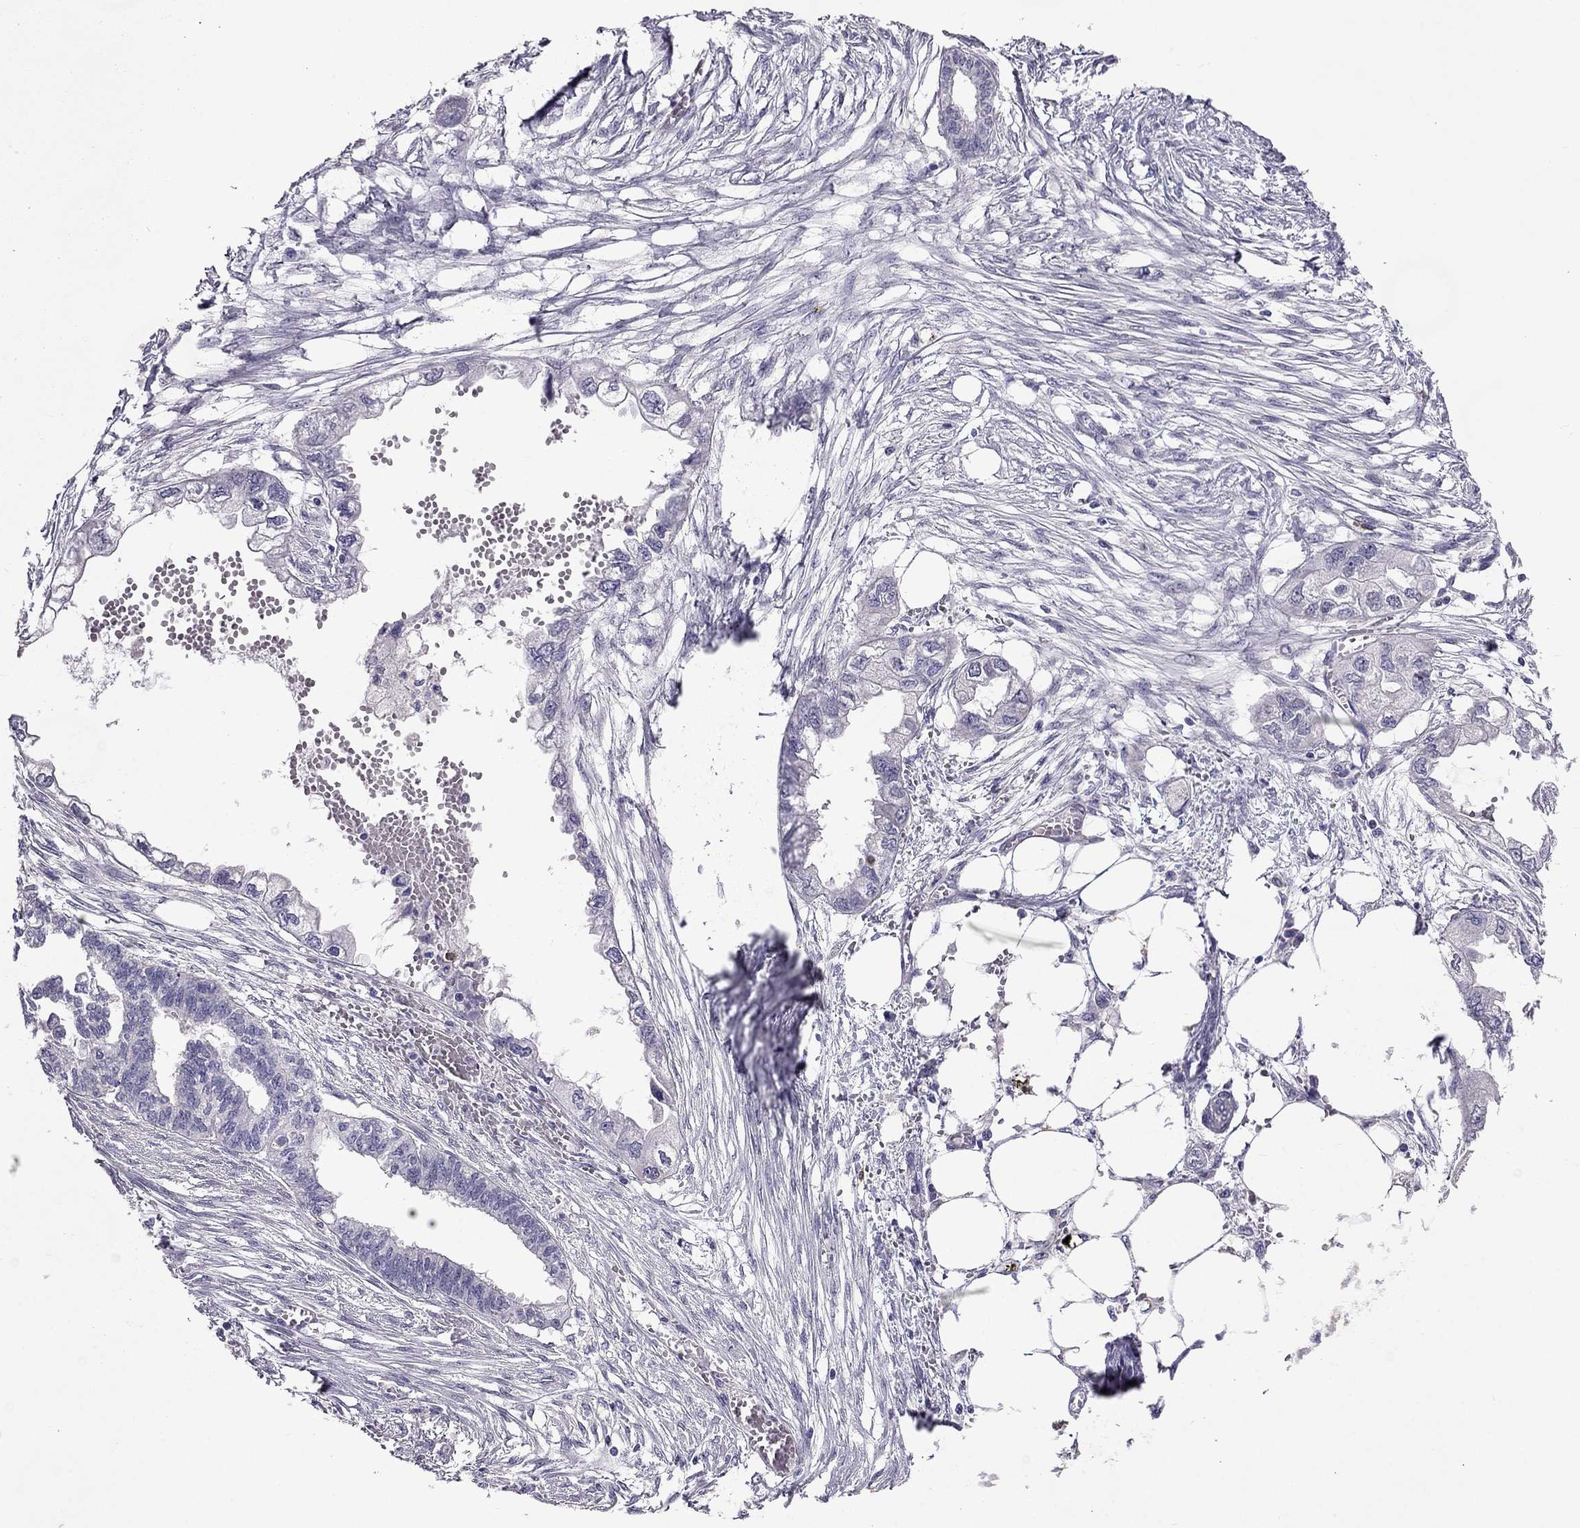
{"staining": {"intensity": "negative", "quantity": "none", "location": "none"}, "tissue": "endometrial cancer", "cell_type": "Tumor cells", "image_type": "cancer", "snomed": [{"axis": "morphology", "description": "Adenocarcinoma, NOS"}, {"axis": "morphology", "description": "Adenocarcinoma, metastatic, NOS"}, {"axis": "topography", "description": "Adipose tissue"}, {"axis": "topography", "description": "Endometrium"}], "caption": "Immunohistochemistry (IHC) of human endometrial metastatic adenocarcinoma reveals no expression in tumor cells.", "gene": "AQP9", "patient": {"sex": "female", "age": 67}}